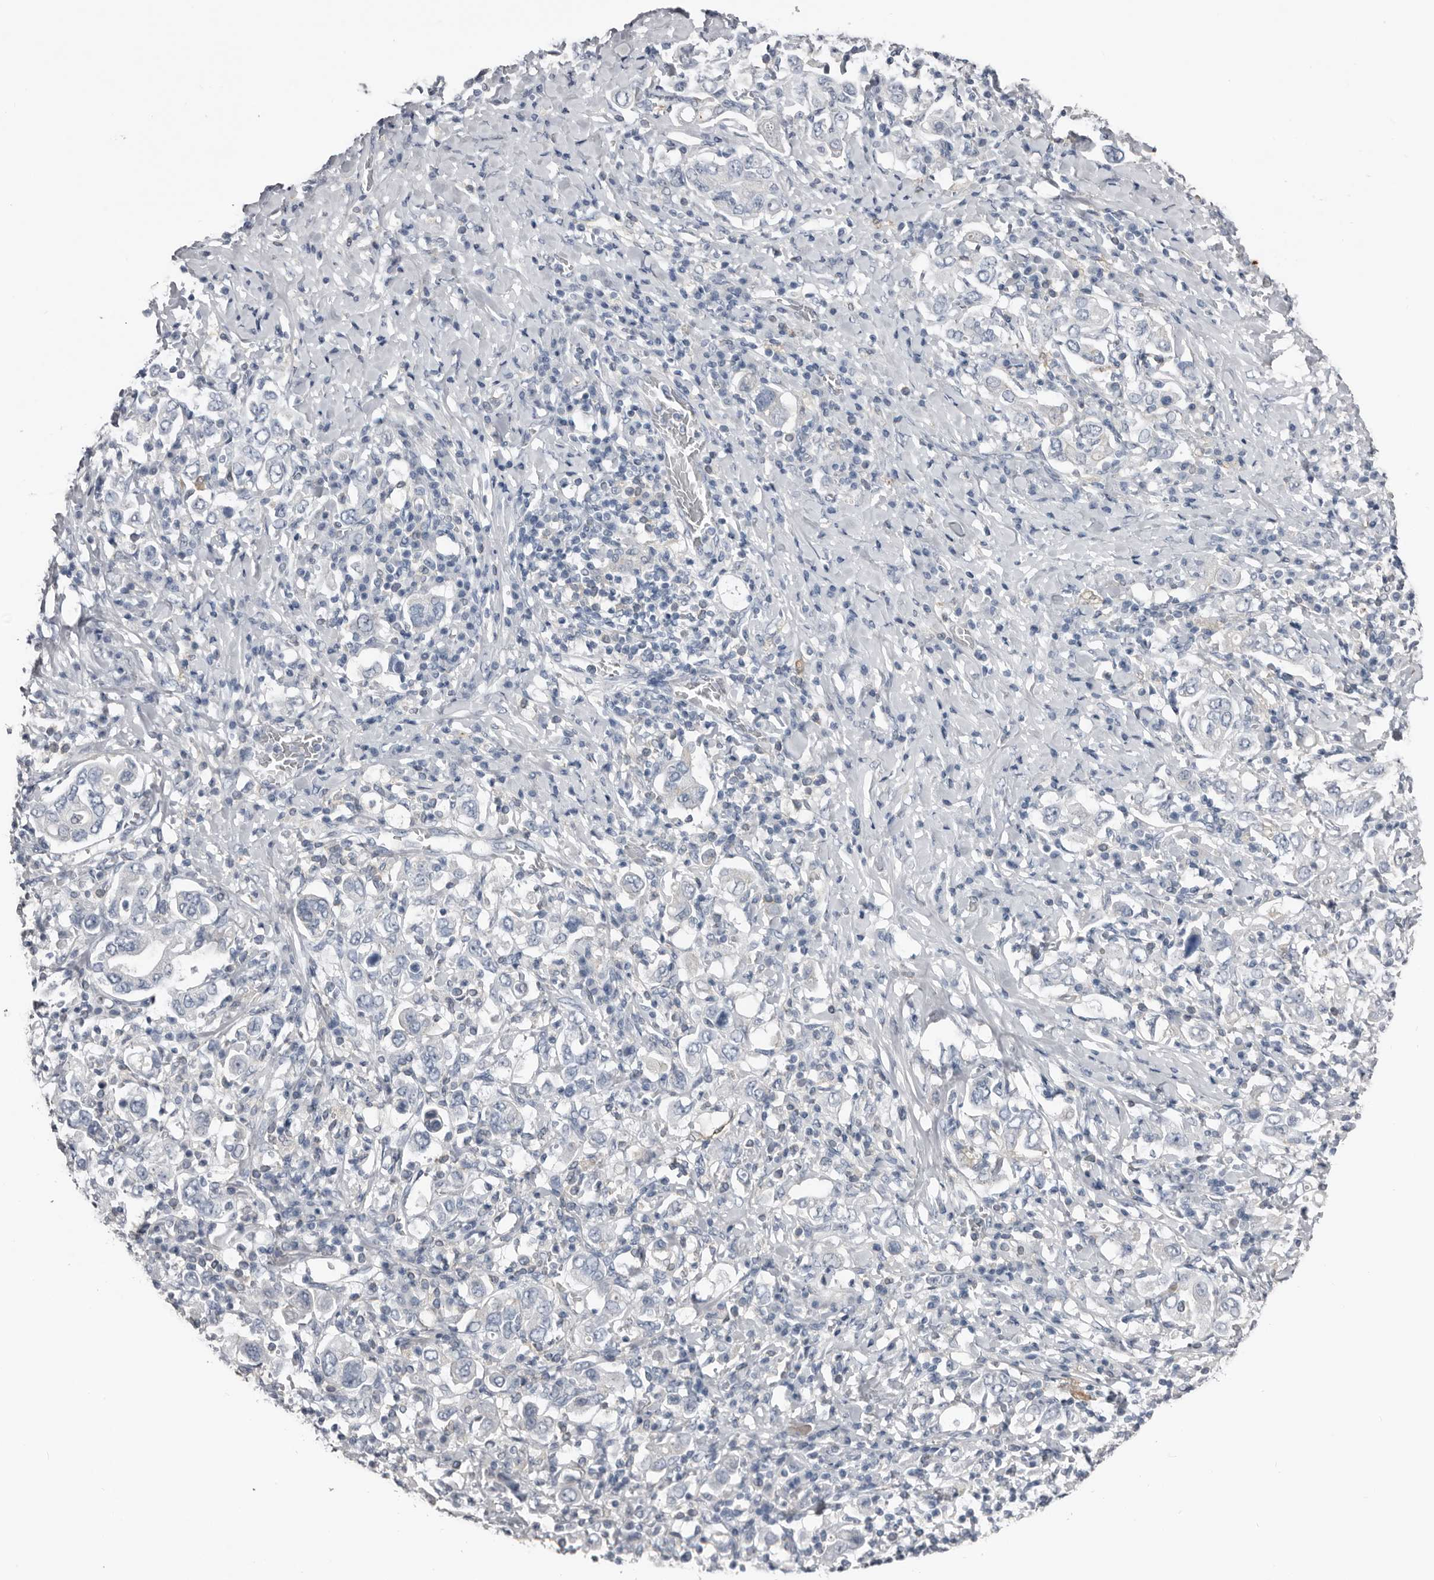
{"staining": {"intensity": "negative", "quantity": "none", "location": "none"}, "tissue": "stomach cancer", "cell_type": "Tumor cells", "image_type": "cancer", "snomed": [{"axis": "morphology", "description": "Adenocarcinoma, NOS"}, {"axis": "topography", "description": "Stomach, upper"}], "caption": "Histopathology image shows no significant protein staining in tumor cells of stomach adenocarcinoma.", "gene": "FABP7", "patient": {"sex": "male", "age": 62}}